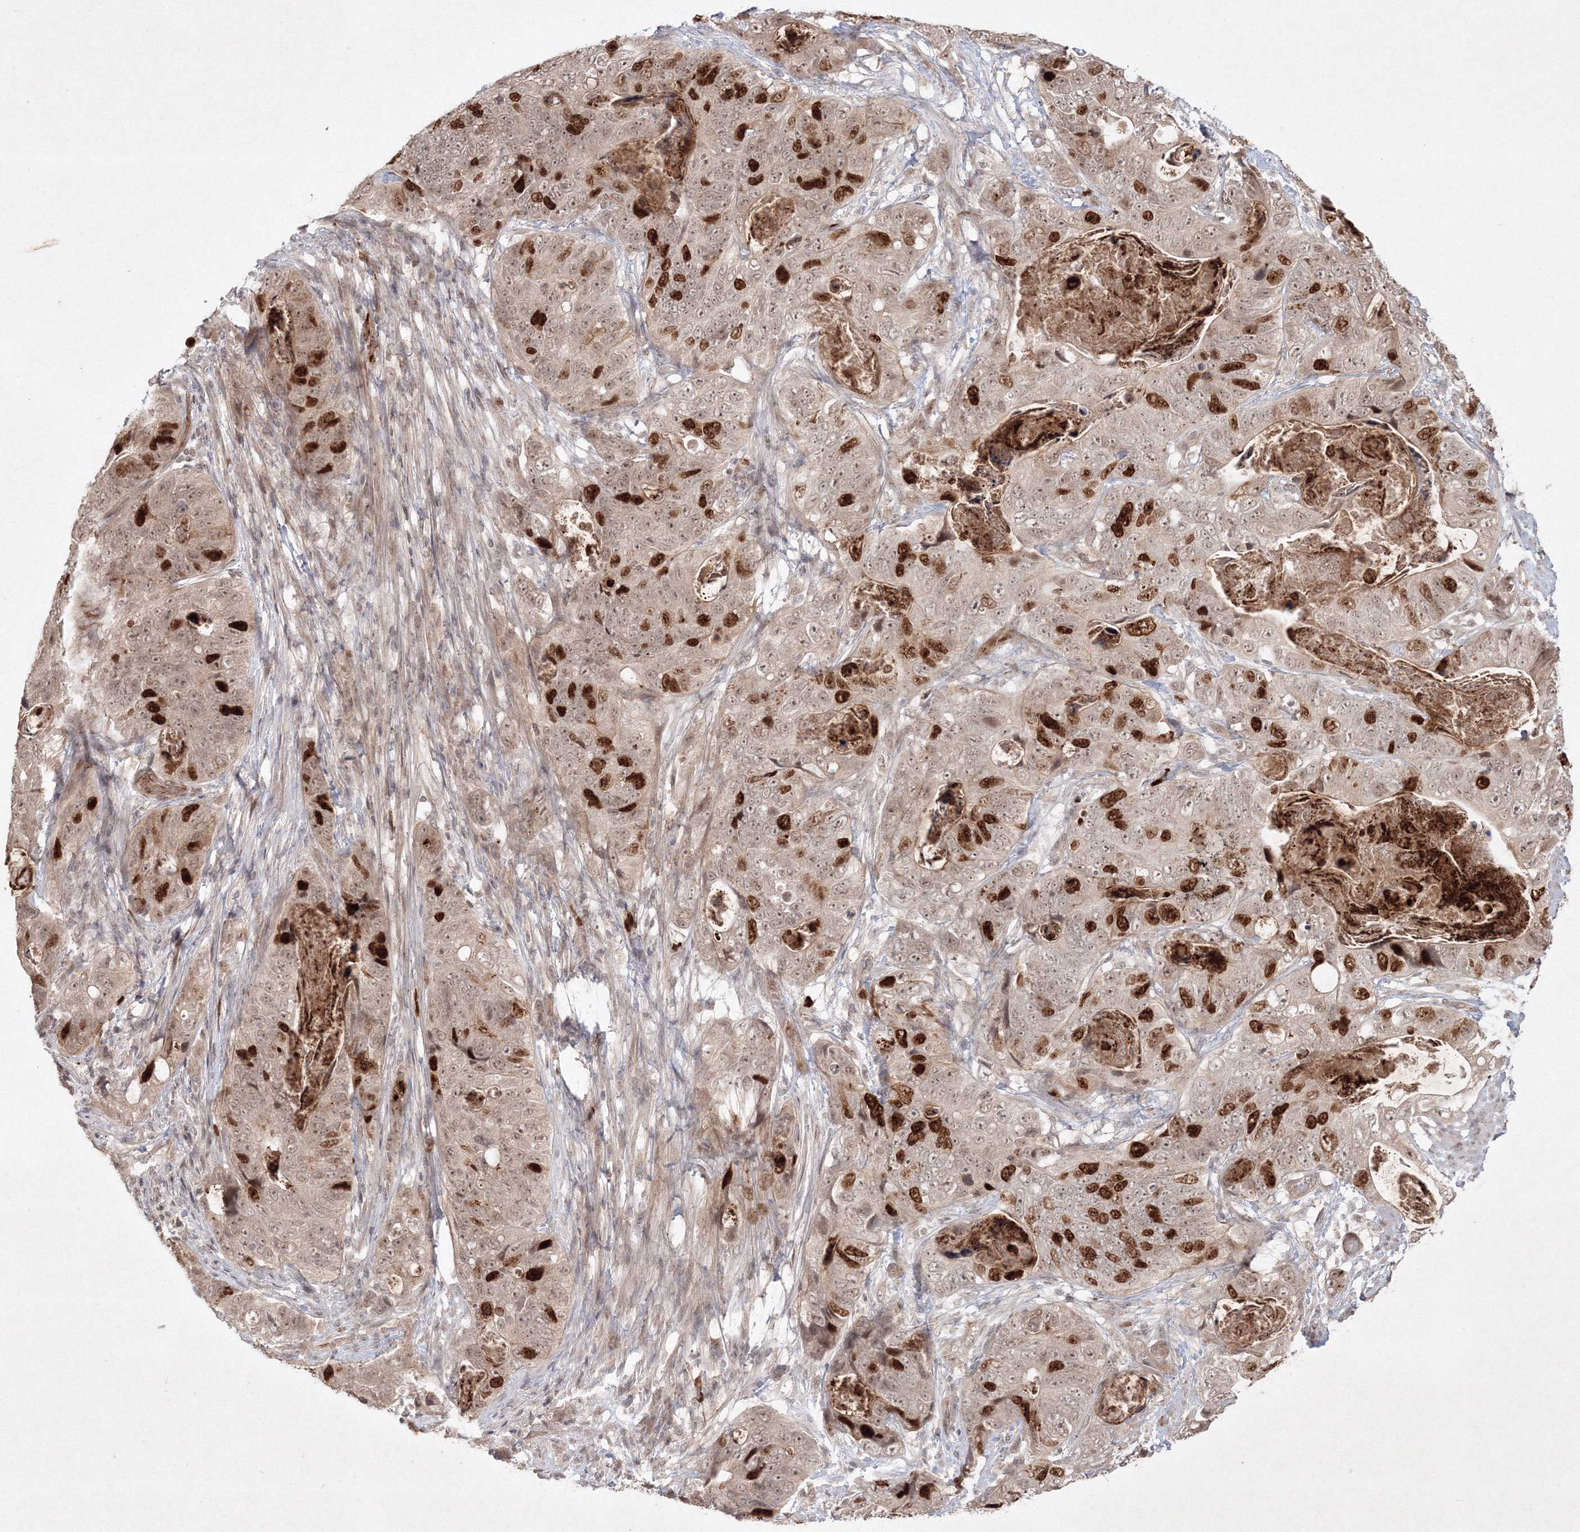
{"staining": {"intensity": "strong", "quantity": "25%-75%", "location": "nuclear"}, "tissue": "stomach cancer", "cell_type": "Tumor cells", "image_type": "cancer", "snomed": [{"axis": "morphology", "description": "Normal tissue, NOS"}, {"axis": "morphology", "description": "Adenocarcinoma, NOS"}, {"axis": "topography", "description": "Stomach"}], "caption": "Stomach cancer (adenocarcinoma) was stained to show a protein in brown. There is high levels of strong nuclear positivity in approximately 25%-75% of tumor cells.", "gene": "KIF20A", "patient": {"sex": "female", "age": 89}}